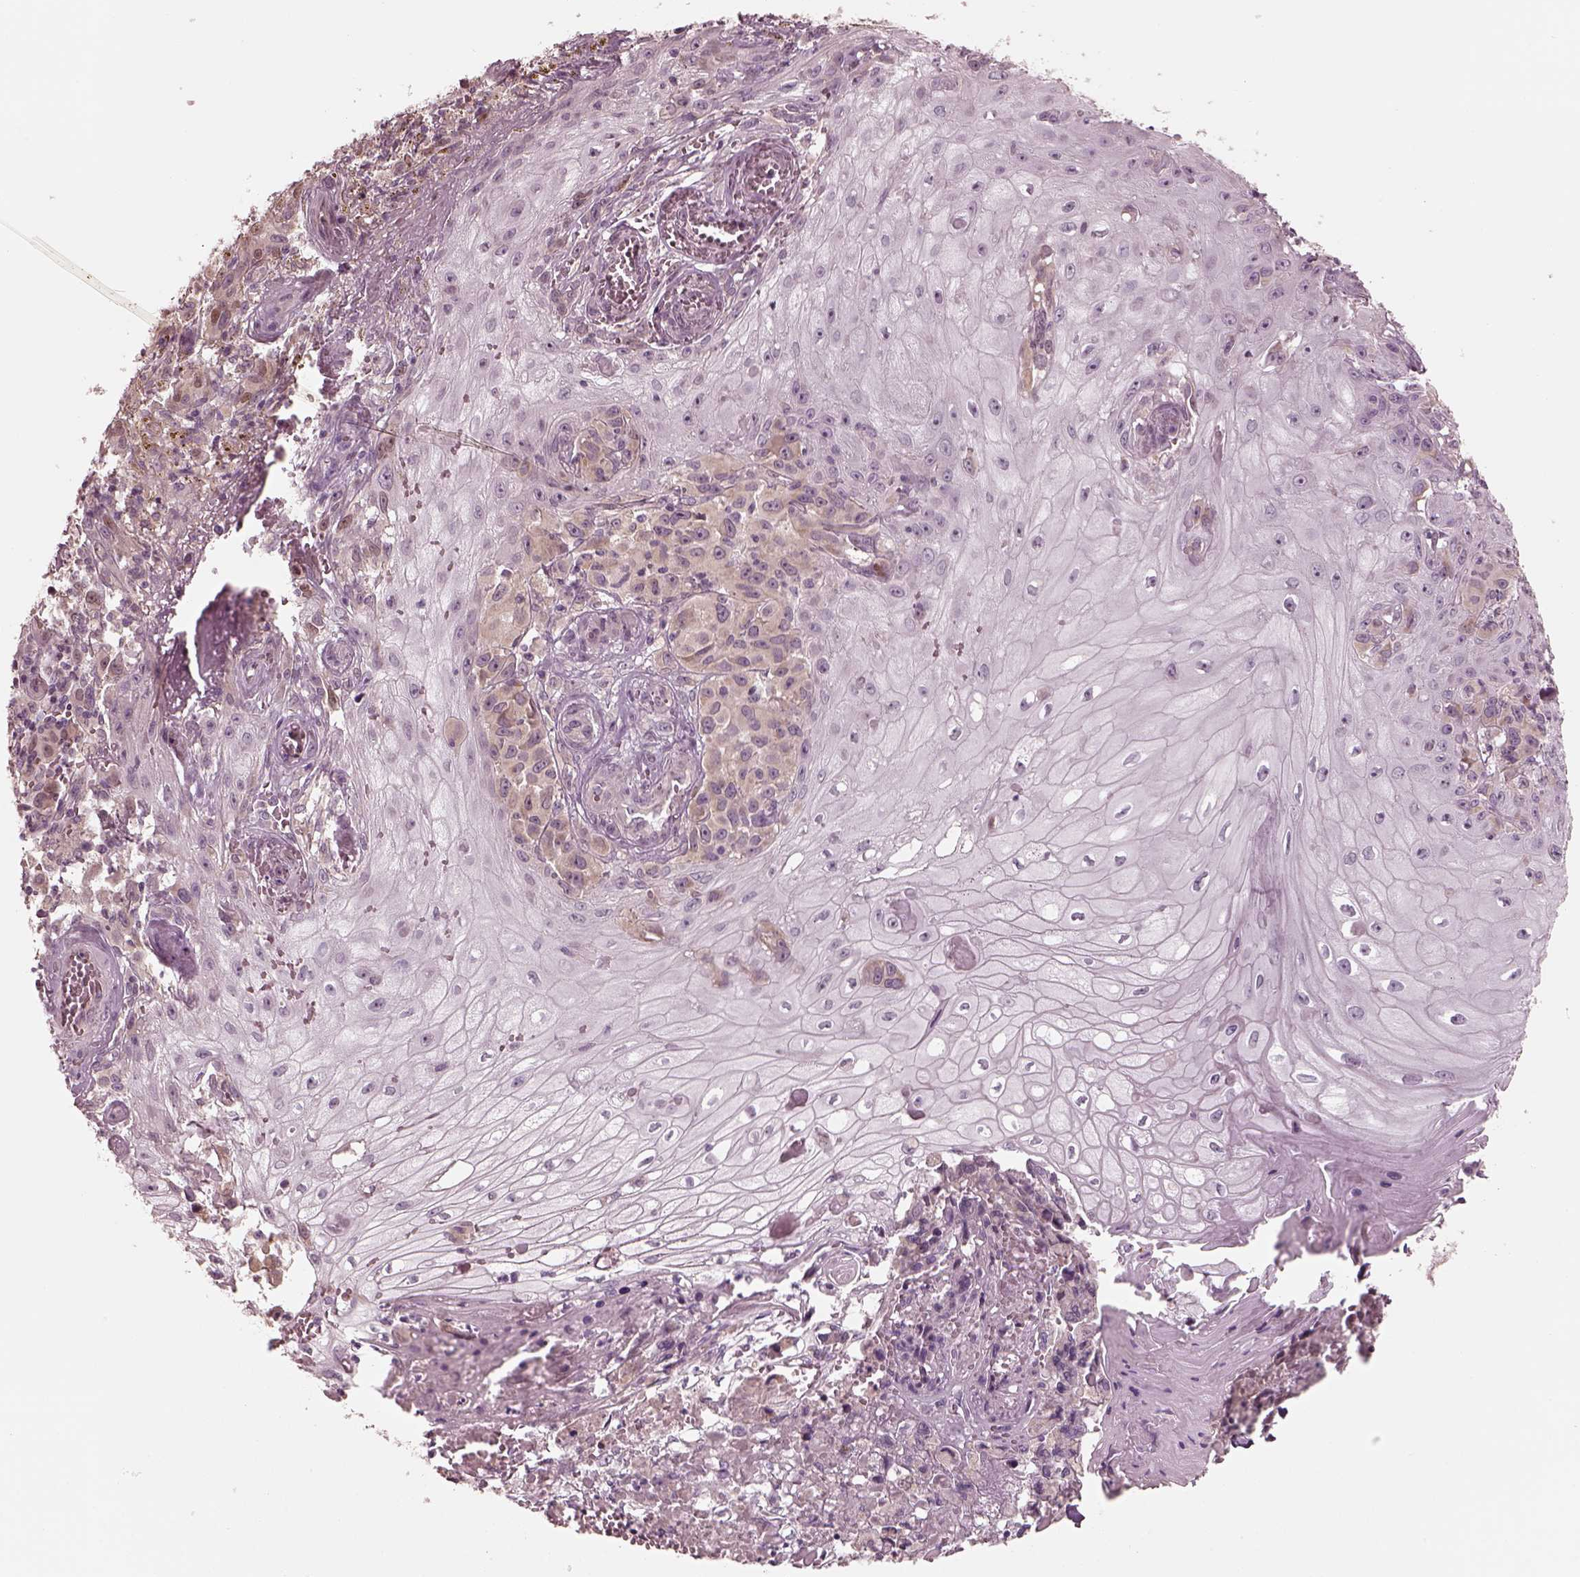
{"staining": {"intensity": "weak", "quantity": "25%-75%", "location": "cytoplasmic/membranous"}, "tissue": "melanoma", "cell_type": "Tumor cells", "image_type": "cancer", "snomed": [{"axis": "morphology", "description": "Malignant melanoma, NOS"}, {"axis": "topography", "description": "Skin"}], "caption": "Melanoma was stained to show a protein in brown. There is low levels of weak cytoplasmic/membranous staining in about 25%-75% of tumor cells.", "gene": "IQCB1", "patient": {"sex": "female", "age": 53}}